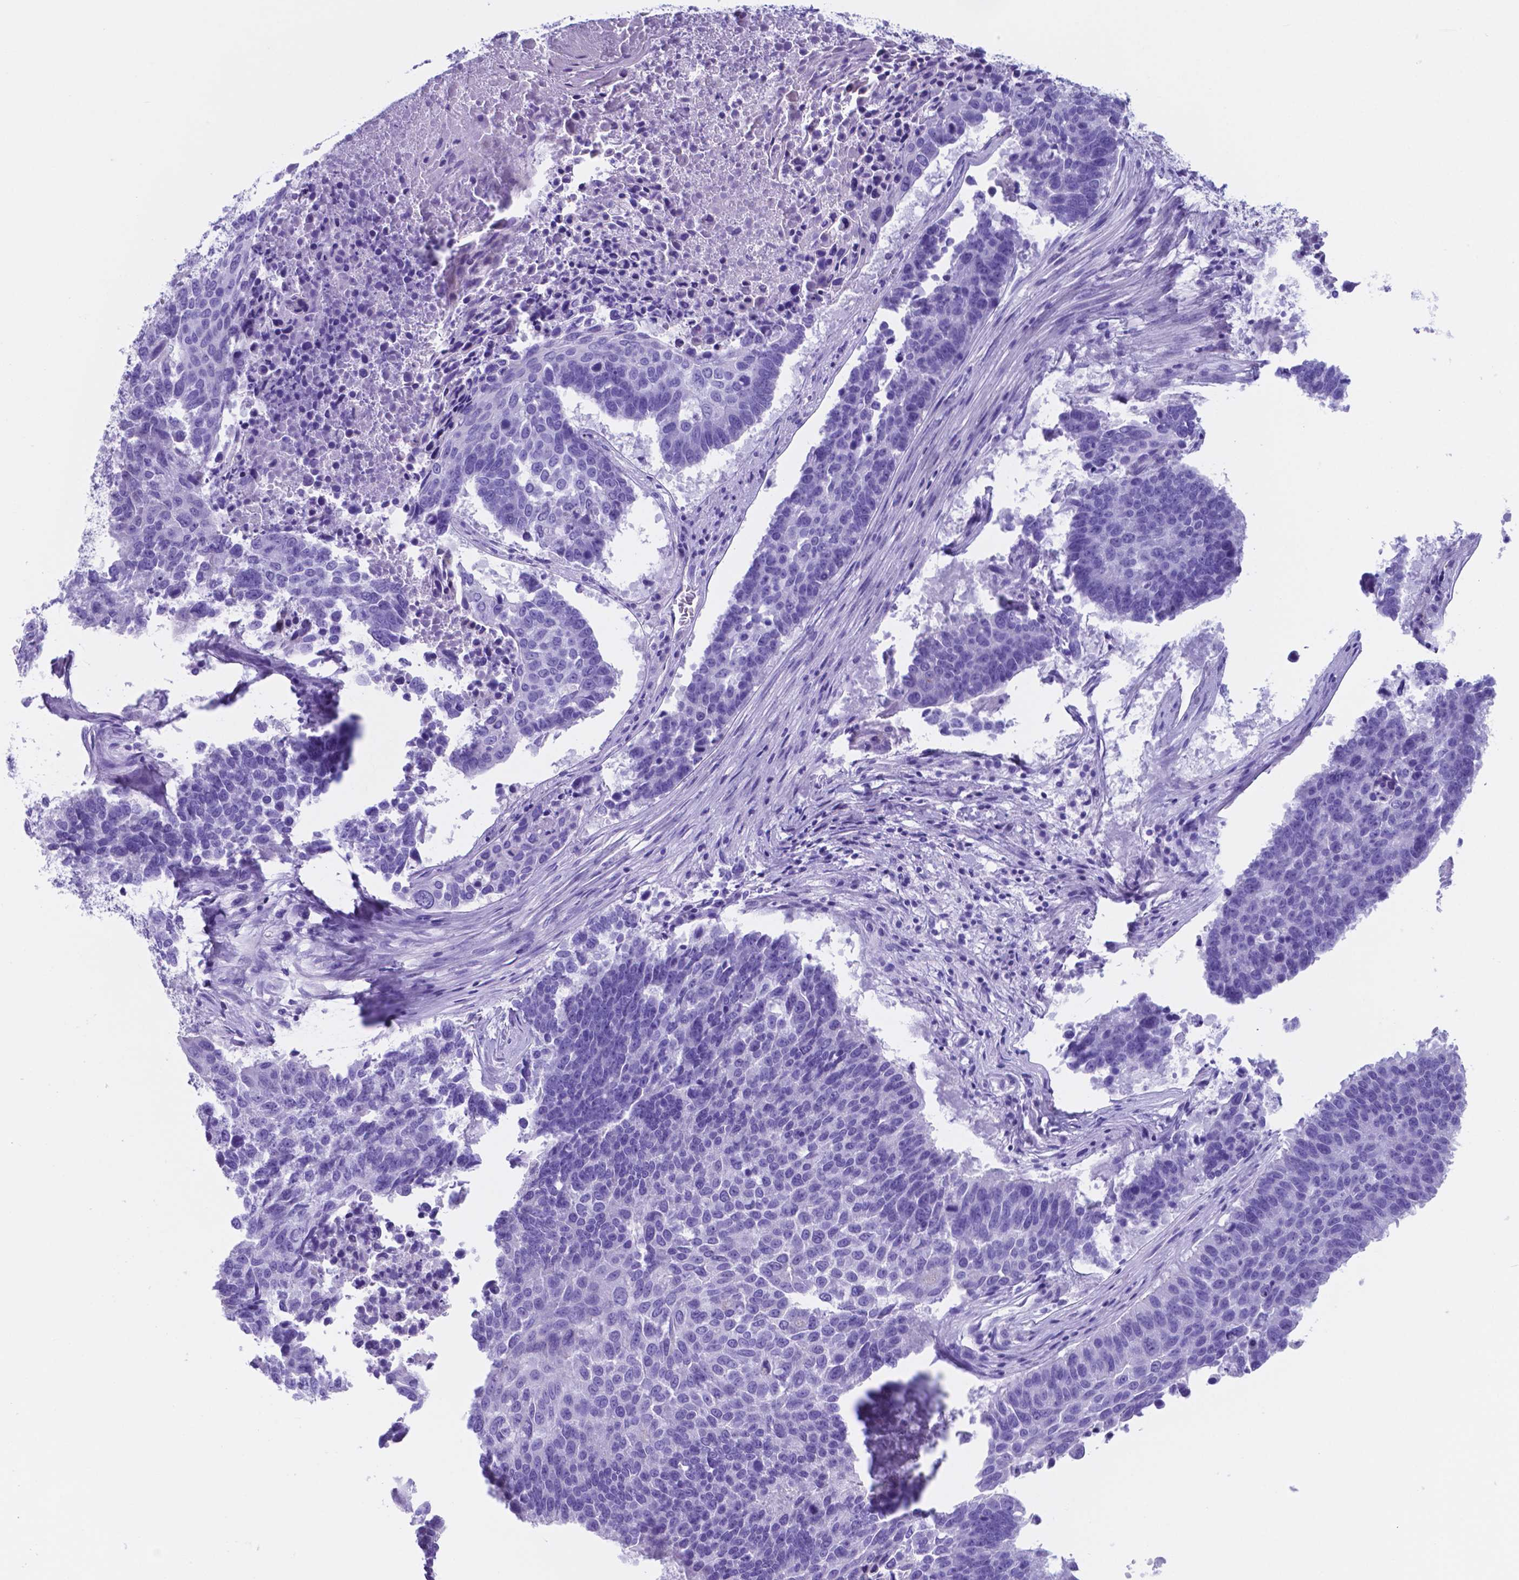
{"staining": {"intensity": "negative", "quantity": "none", "location": "none"}, "tissue": "lung cancer", "cell_type": "Tumor cells", "image_type": "cancer", "snomed": [{"axis": "morphology", "description": "Squamous cell carcinoma, NOS"}, {"axis": "topography", "description": "Lung"}], "caption": "DAB (3,3'-diaminobenzidine) immunohistochemical staining of human lung cancer shows no significant positivity in tumor cells.", "gene": "DNAAF8", "patient": {"sex": "male", "age": 73}}